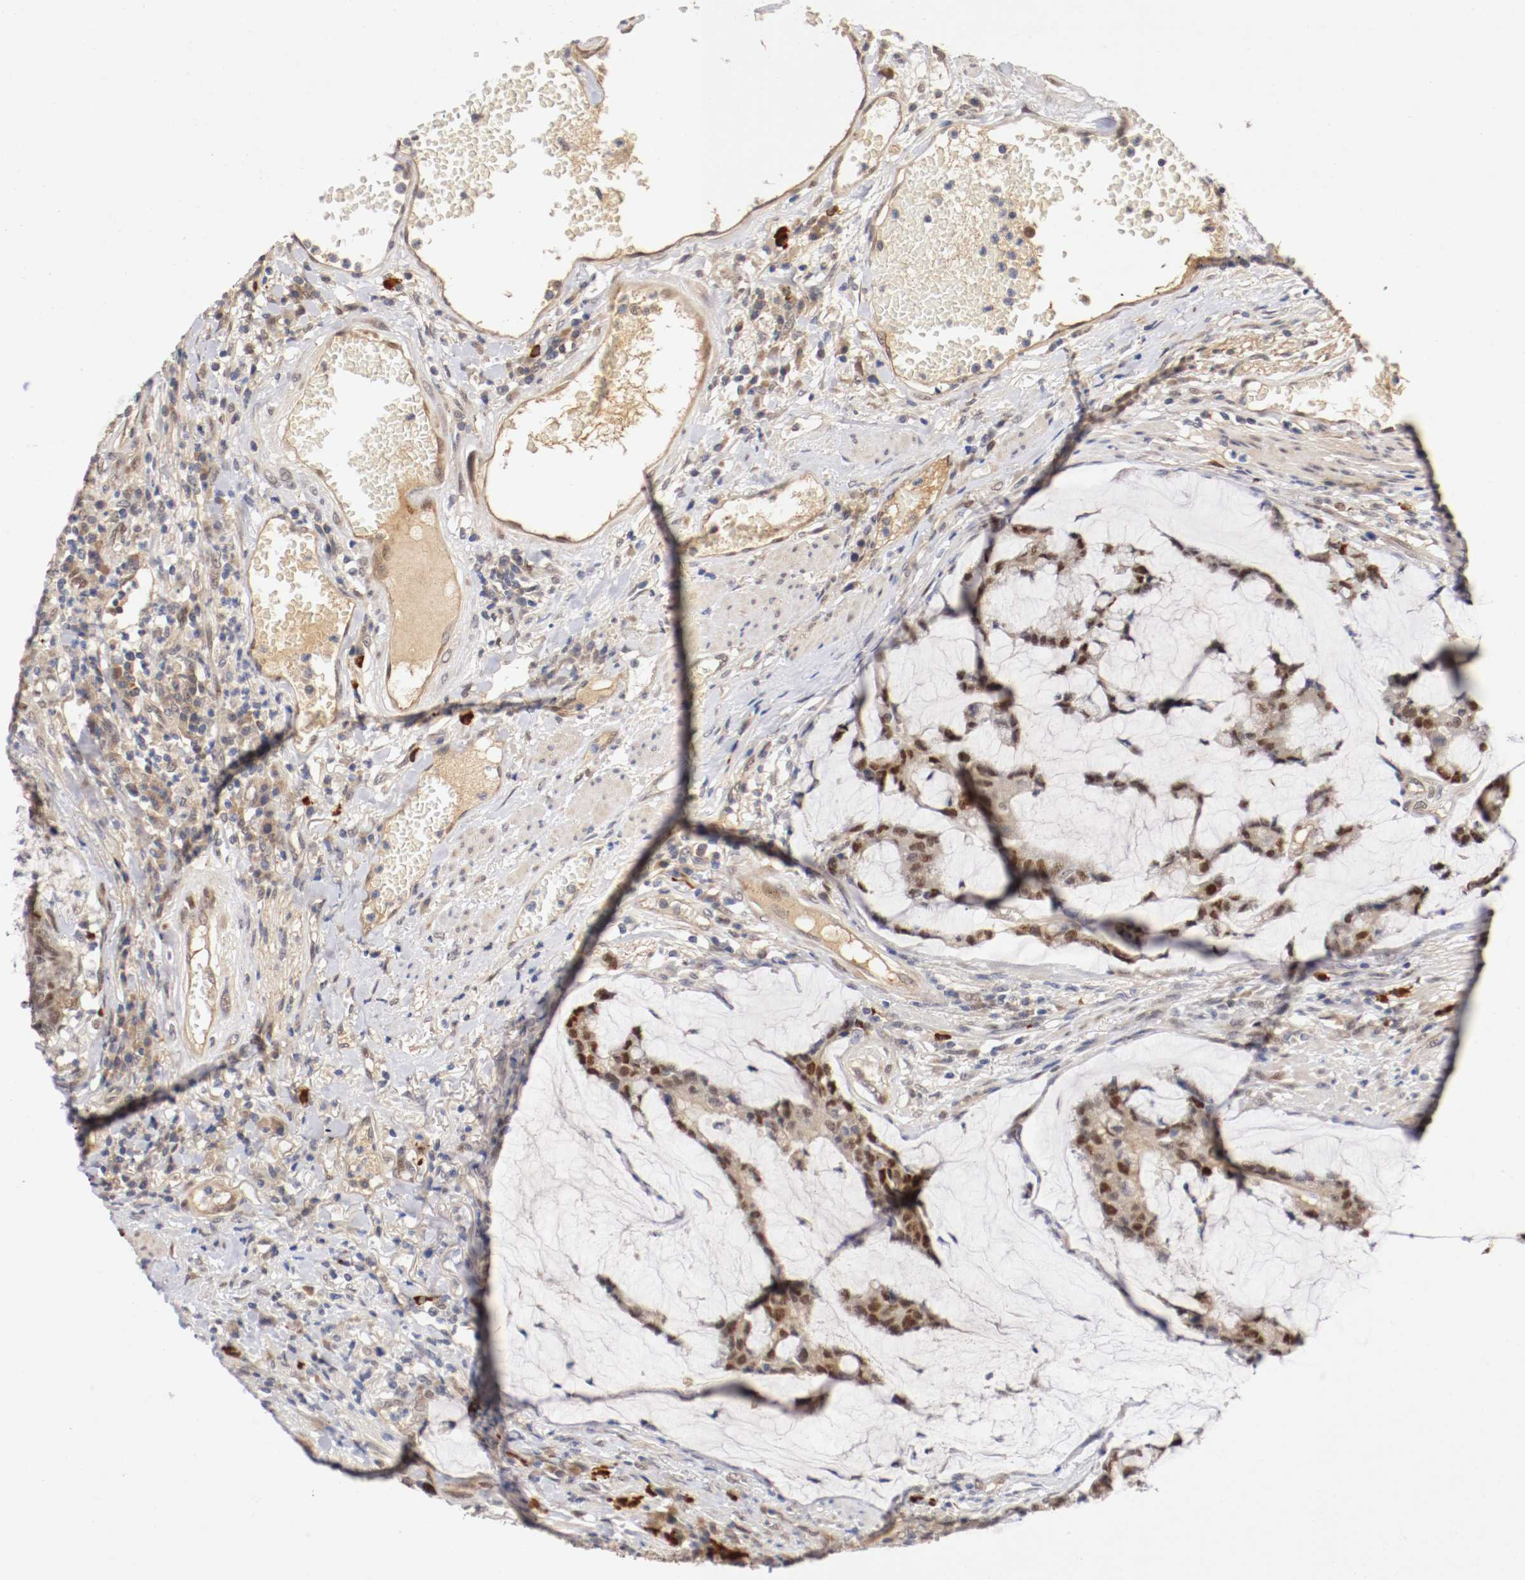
{"staining": {"intensity": "weak", "quantity": "<25%", "location": "cytoplasmic/membranous,nuclear"}, "tissue": "colorectal cancer", "cell_type": "Tumor cells", "image_type": "cancer", "snomed": [{"axis": "morphology", "description": "Adenocarcinoma, NOS"}, {"axis": "topography", "description": "Colon"}], "caption": "Immunohistochemical staining of human colorectal cancer exhibits no significant positivity in tumor cells.", "gene": "DNMT3B", "patient": {"sex": "female", "age": 84}}